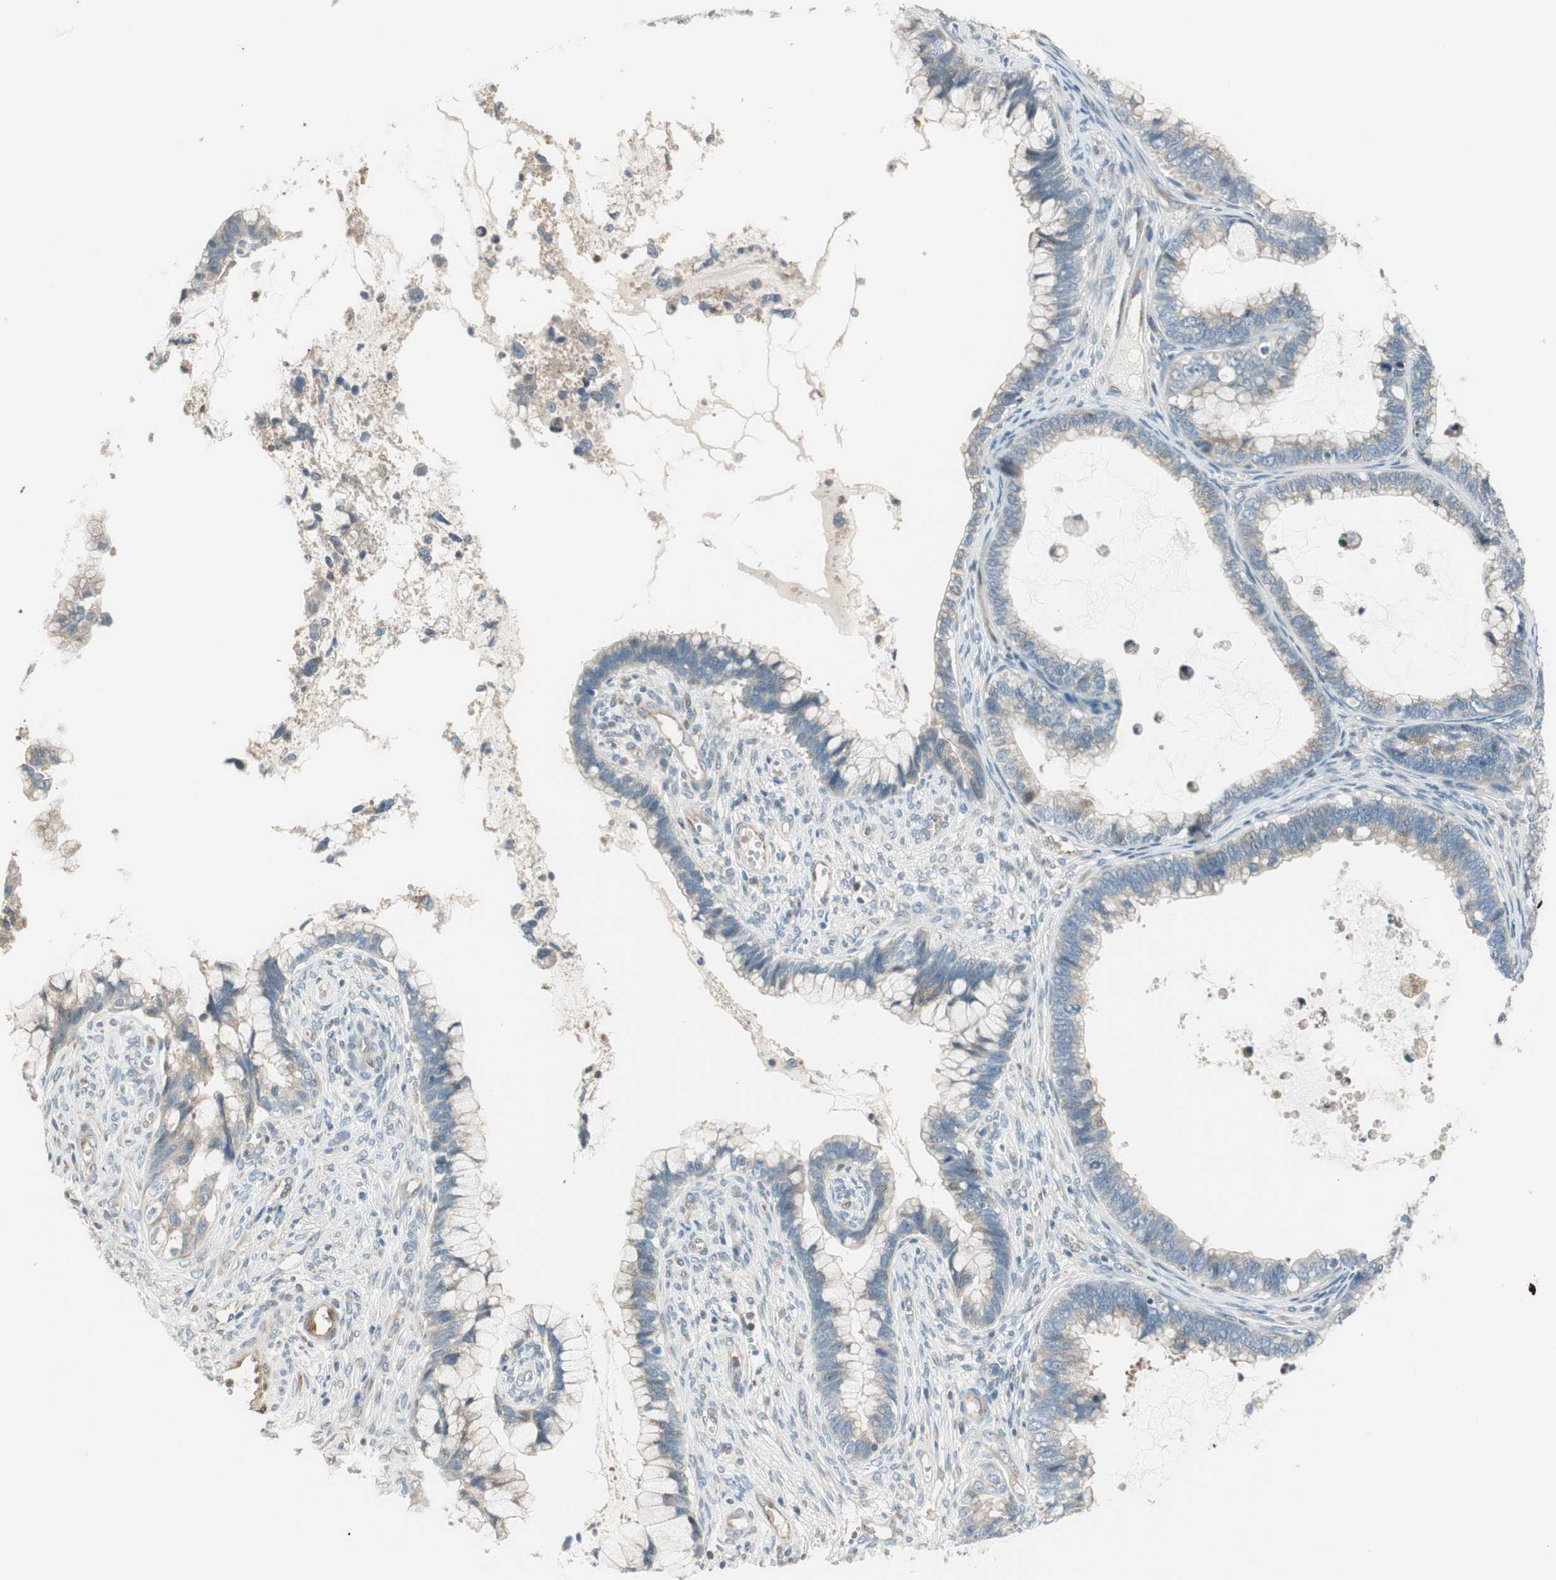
{"staining": {"intensity": "weak", "quantity": "25%-75%", "location": "cytoplasmic/membranous"}, "tissue": "cervical cancer", "cell_type": "Tumor cells", "image_type": "cancer", "snomed": [{"axis": "morphology", "description": "Adenocarcinoma, NOS"}, {"axis": "topography", "description": "Cervix"}], "caption": "The photomicrograph shows immunohistochemical staining of cervical cancer. There is weak cytoplasmic/membranous staining is present in about 25%-75% of tumor cells. (DAB IHC, brown staining for protein, blue staining for nuclei).", "gene": "CGRRF1", "patient": {"sex": "female", "age": 44}}